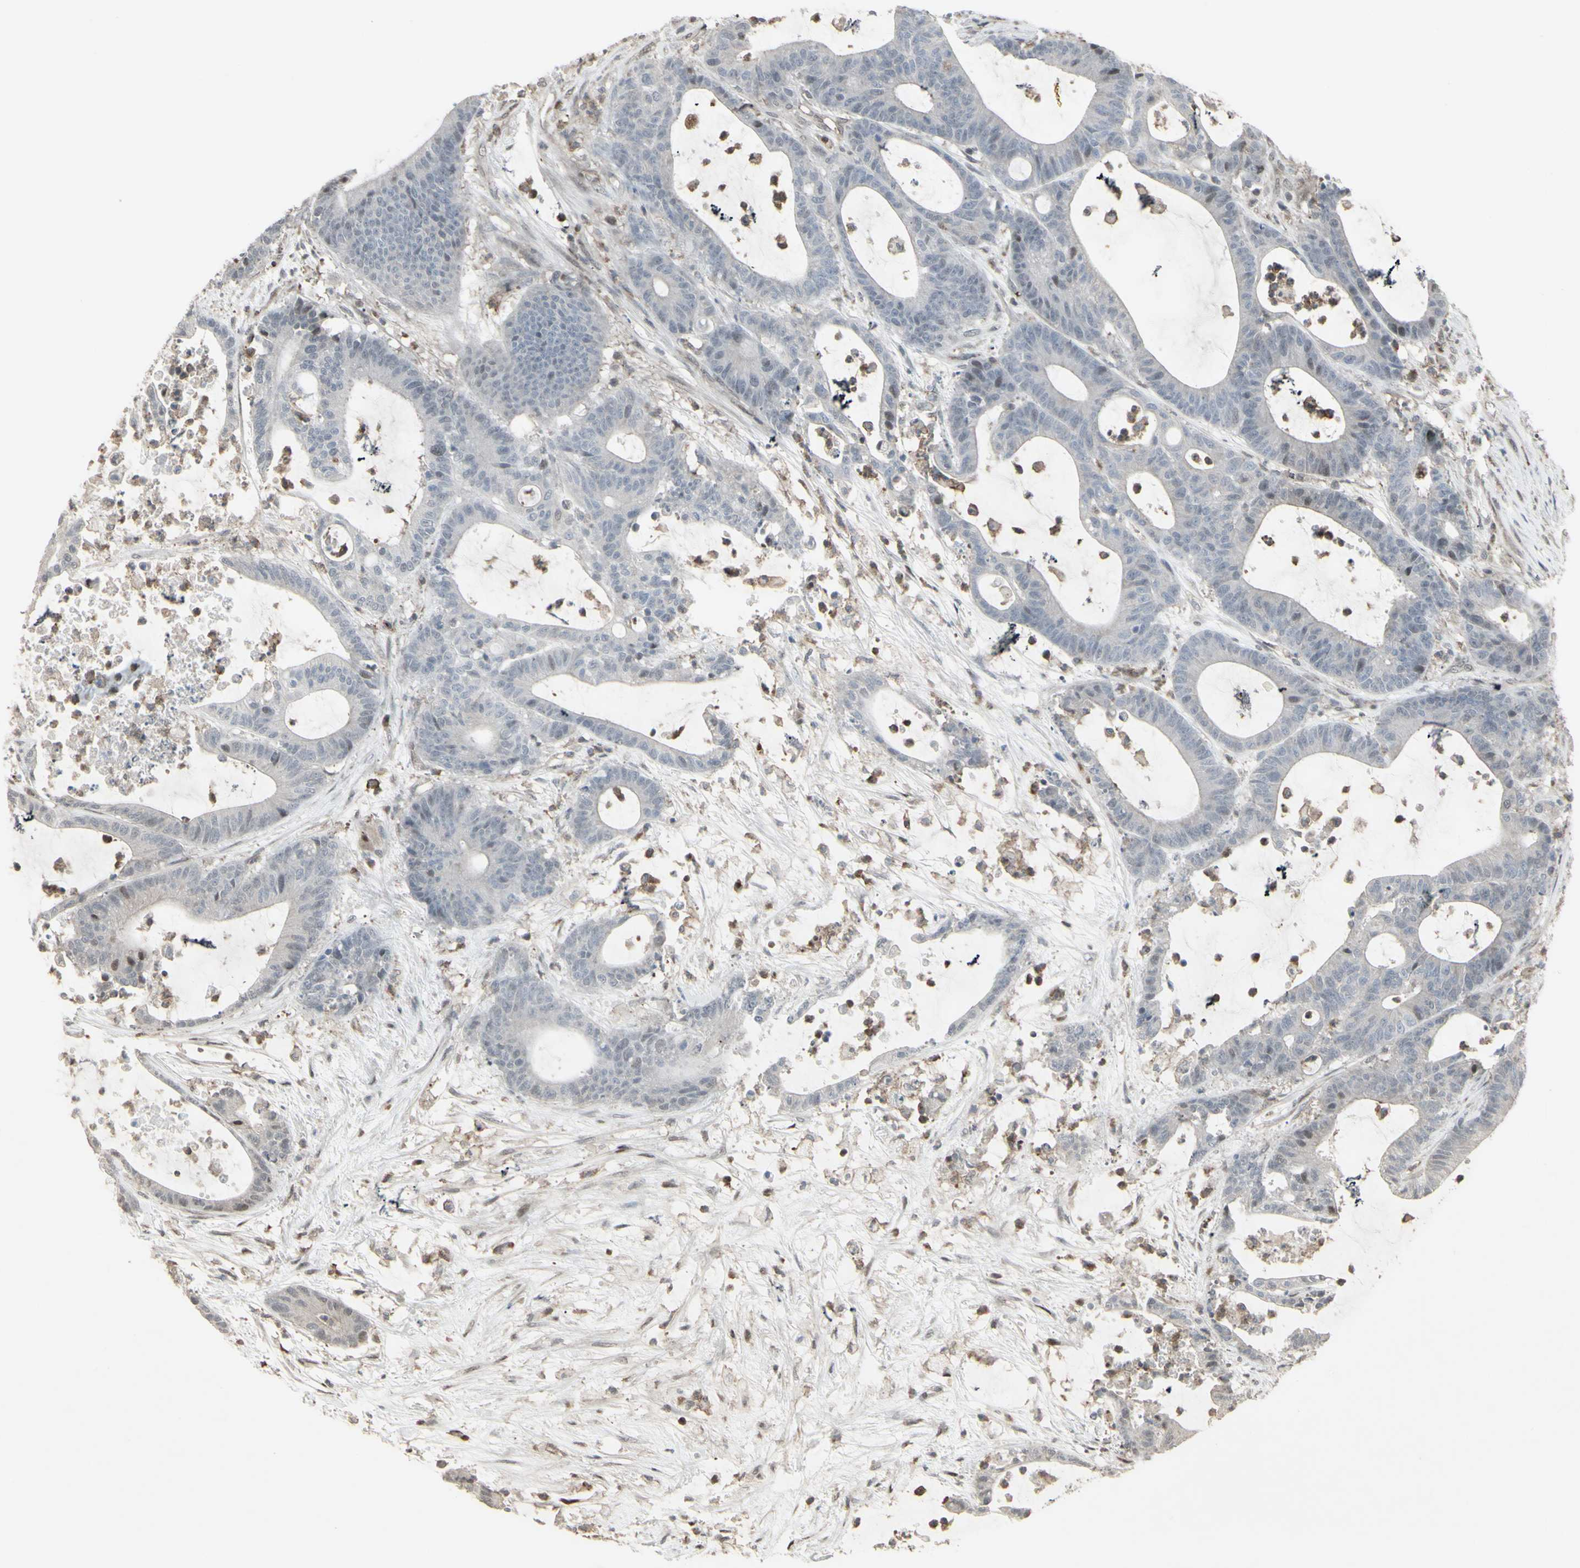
{"staining": {"intensity": "weak", "quantity": "<25%", "location": "nuclear"}, "tissue": "colorectal cancer", "cell_type": "Tumor cells", "image_type": "cancer", "snomed": [{"axis": "morphology", "description": "Adenocarcinoma, NOS"}, {"axis": "topography", "description": "Colon"}], "caption": "DAB (3,3'-diaminobenzidine) immunohistochemical staining of human colorectal cancer displays no significant expression in tumor cells.", "gene": "CD33", "patient": {"sex": "female", "age": 84}}